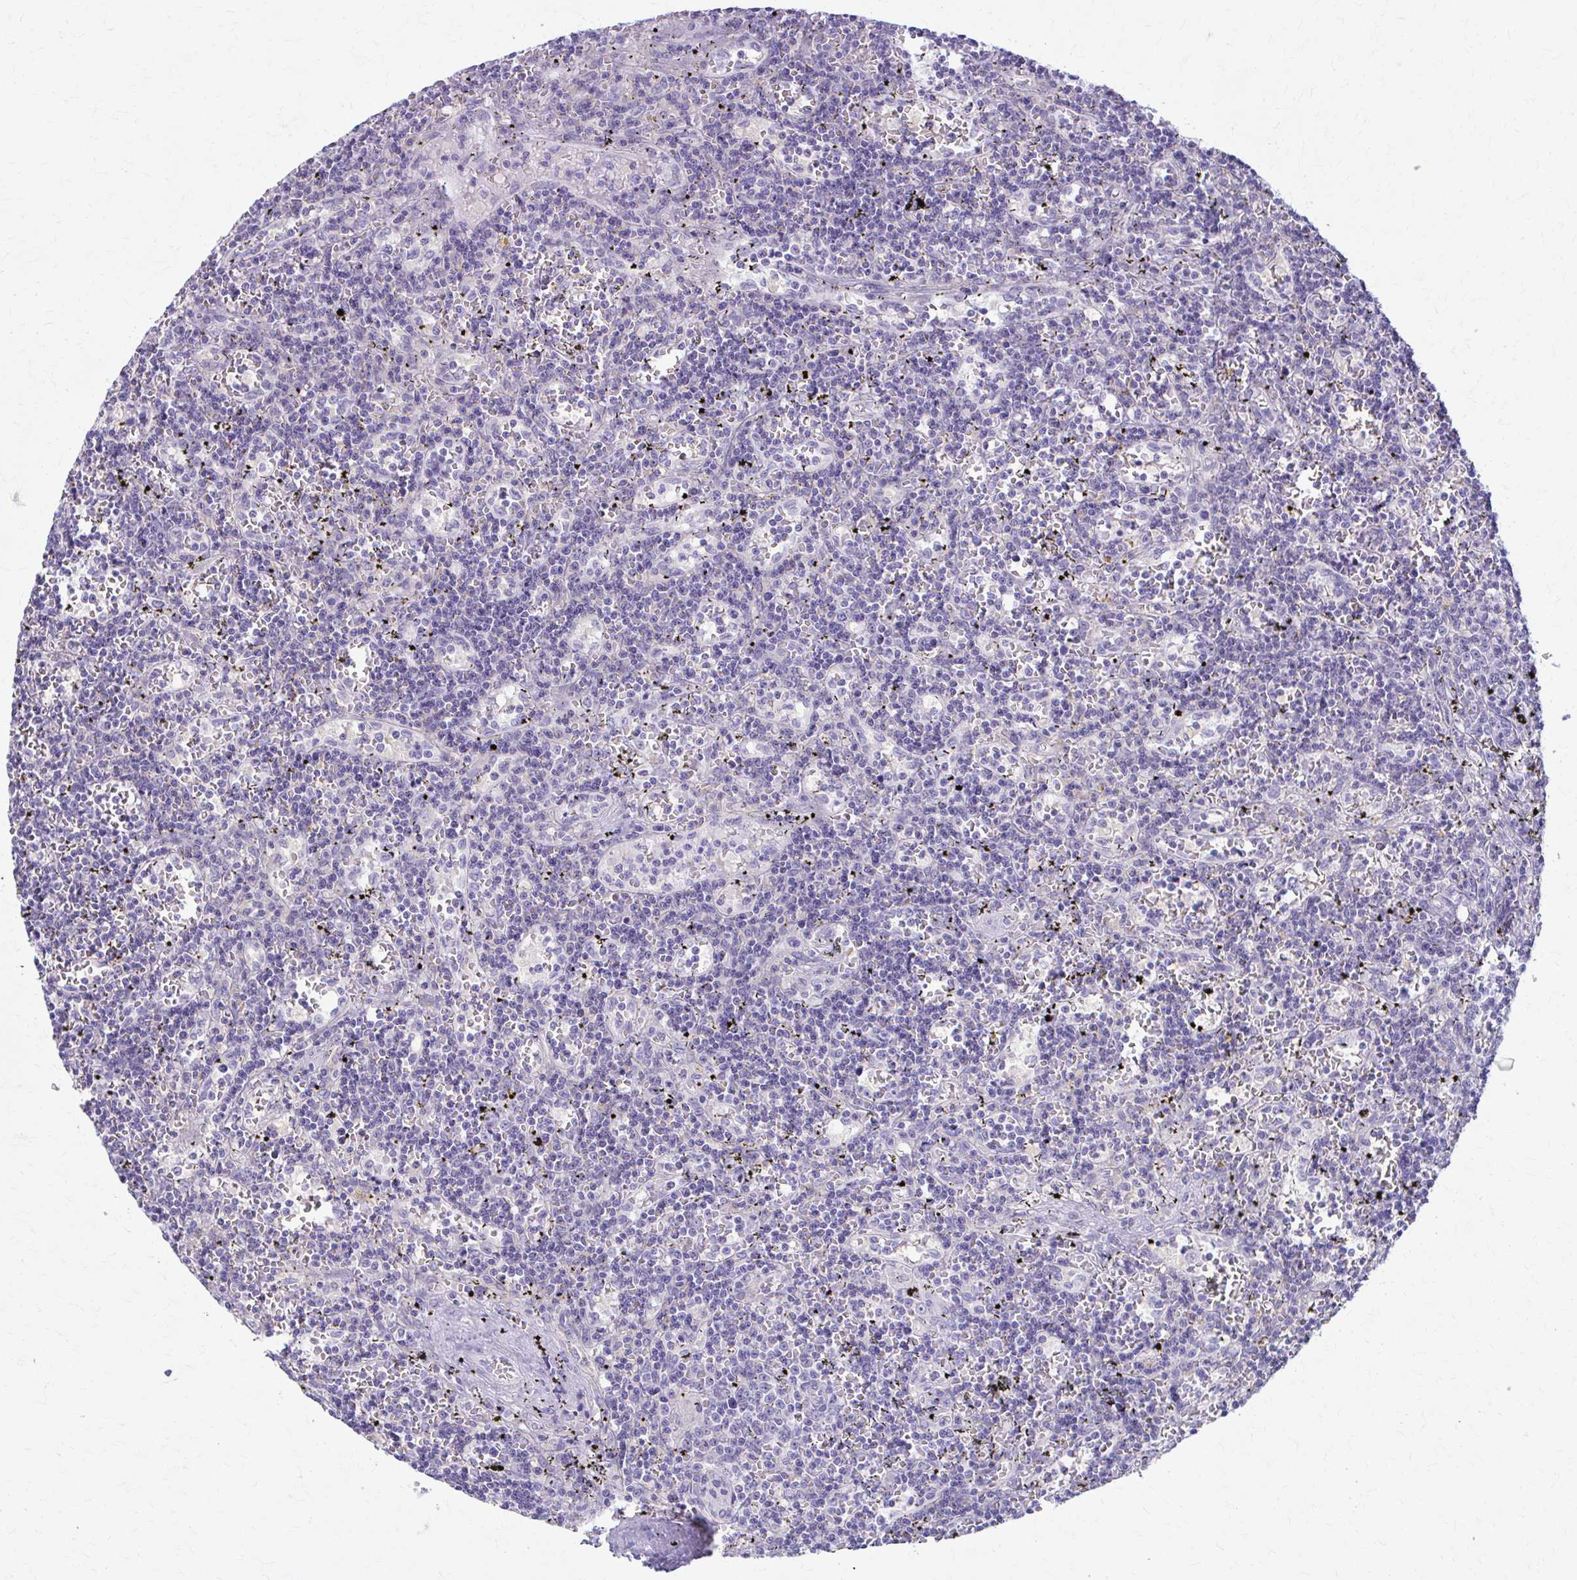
{"staining": {"intensity": "negative", "quantity": "none", "location": "none"}, "tissue": "lymphoma", "cell_type": "Tumor cells", "image_type": "cancer", "snomed": [{"axis": "morphology", "description": "Malignant lymphoma, non-Hodgkin's type, Low grade"}, {"axis": "topography", "description": "Spleen"}], "caption": "High power microscopy photomicrograph of an IHC histopathology image of low-grade malignant lymphoma, non-Hodgkin's type, revealing no significant expression in tumor cells.", "gene": "PRKRA", "patient": {"sex": "male", "age": 60}}